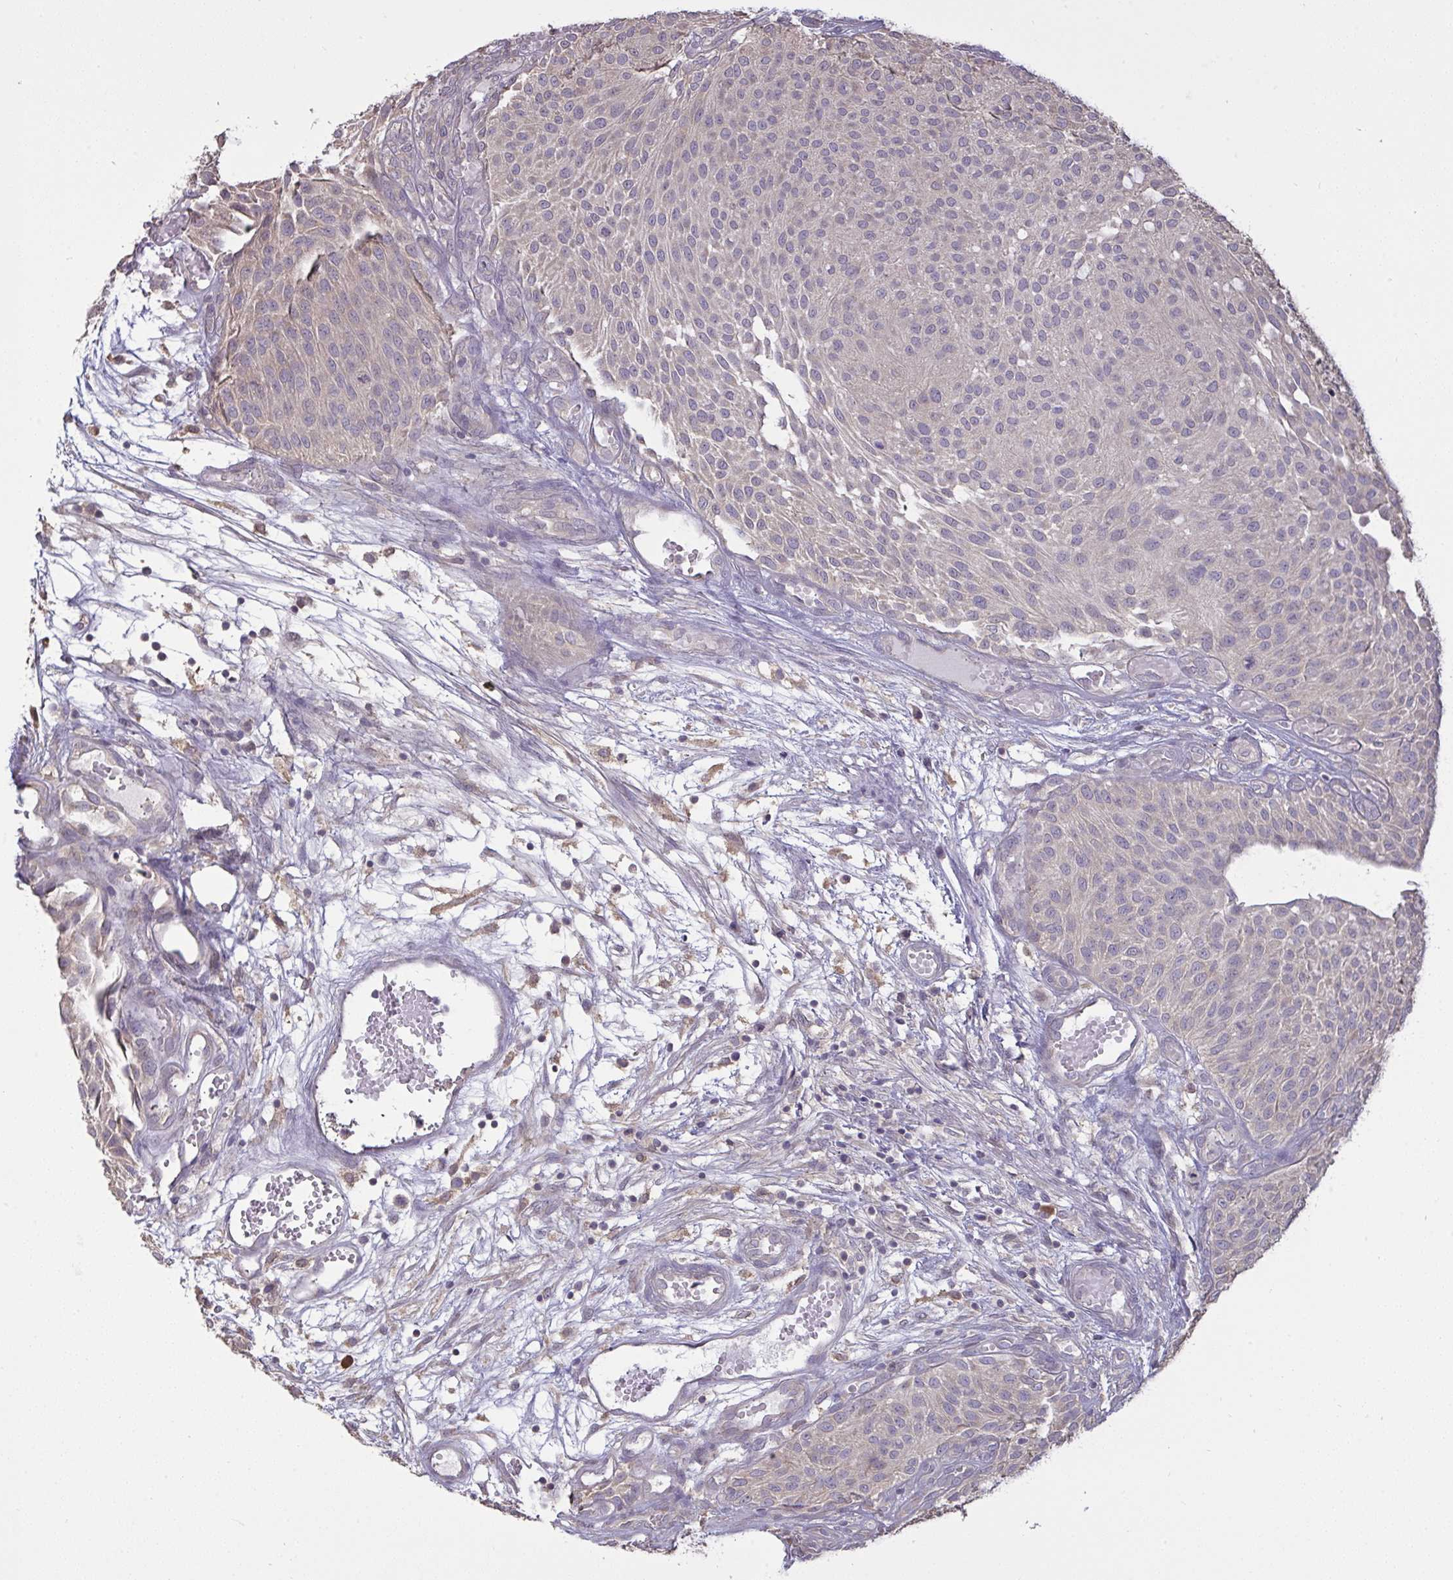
{"staining": {"intensity": "weak", "quantity": "<25%", "location": "cytoplasmic/membranous"}, "tissue": "urothelial cancer", "cell_type": "Tumor cells", "image_type": "cancer", "snomed": [{"axis": "morphology", "description": "Urothelial carcinoma, NOS"}, {"axis": "topography", "description": "Urinary bladder"}], "caption": "Tumor cells show no significant staining in transitional cell carcinoma.", "gene": "TMEM41A", "patient": {"sex": "male", "age": 84}}